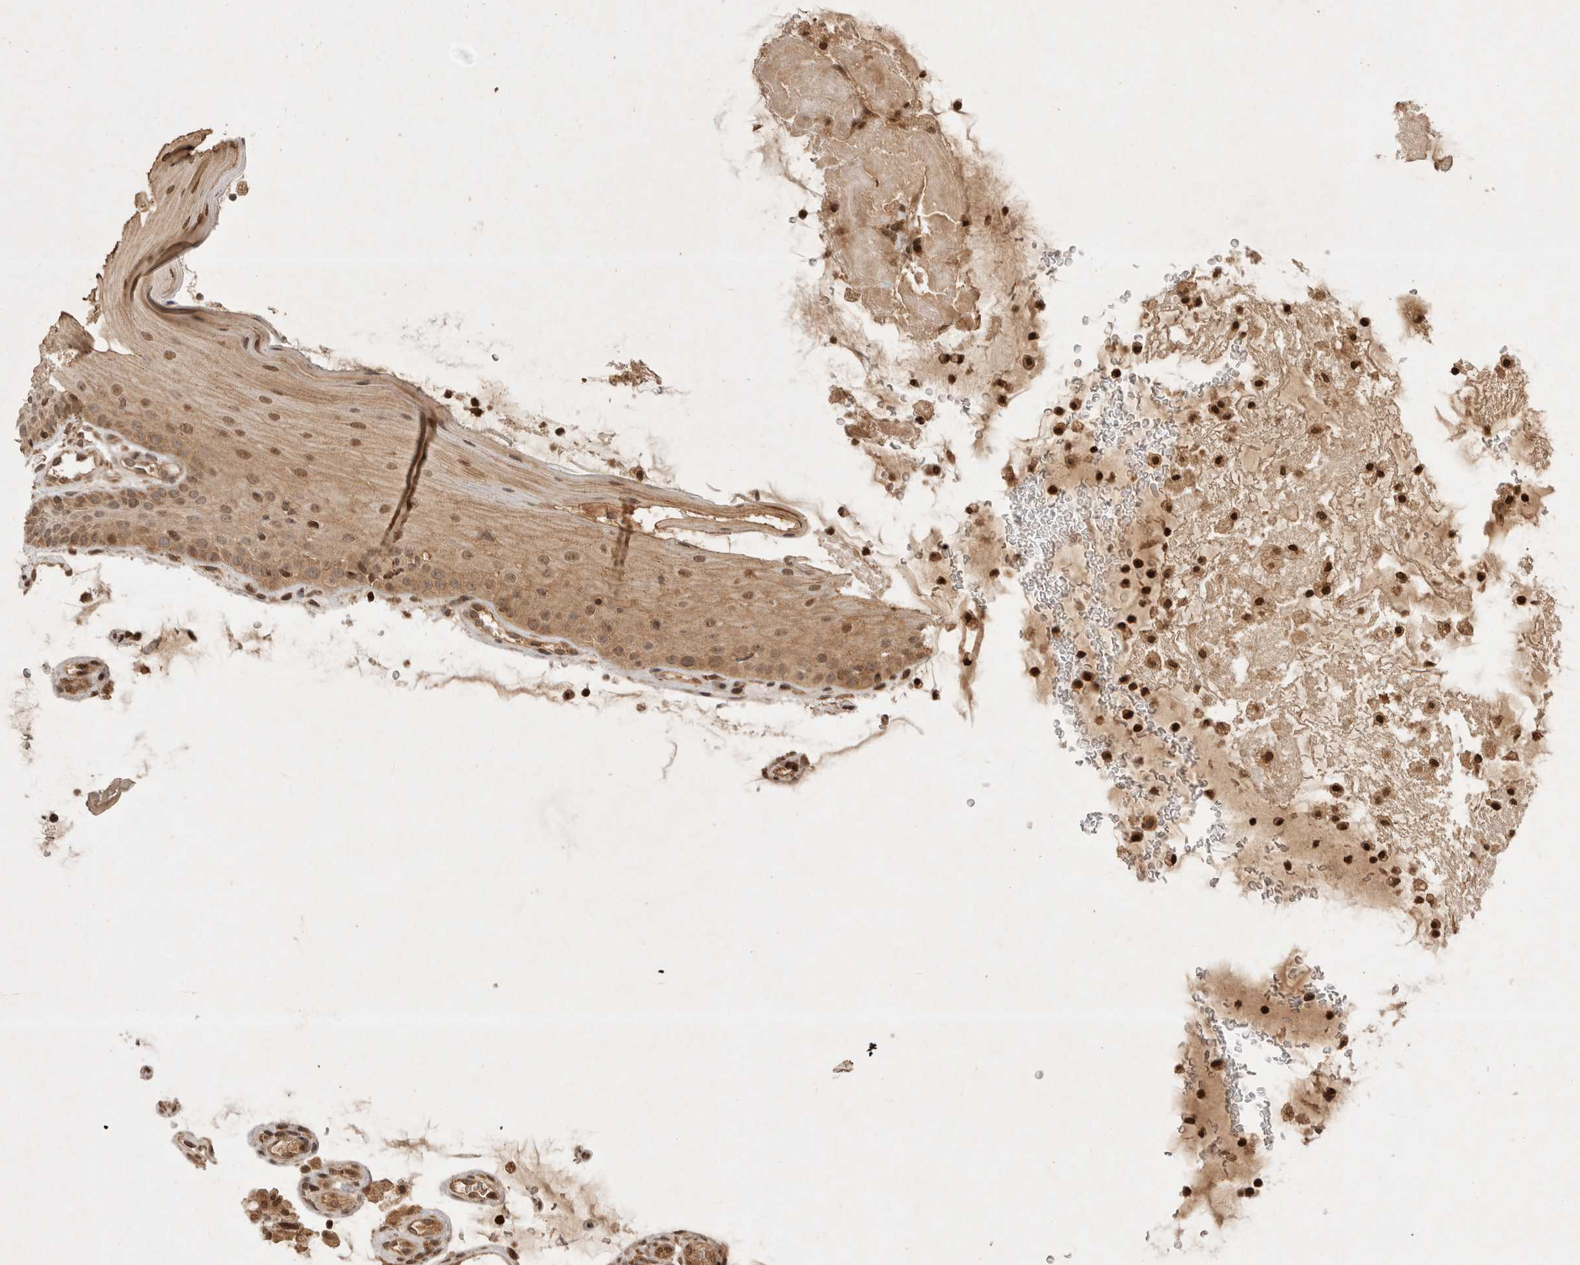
{"staining": {"intensity": "weak", "quantity": ">75%", "location": "cytoplasmic/membranous,nuclear"}, "tissue": "oral mucosa", "cell_type": "Squamous epithelial cells", "image_type": "normal", "snomed": [{"axis": "morphology", "description": "Normal tissue, NOS"}, {"axis": "topography", "description": "Oral tissue"}], "caption": "The image displays staining of unremarkable oral mucosa, revealing weak cytoplasmic/membranous,nuclear protein expression (brown color) within squamous epithelial cells.", "gene": "FAM221A", "patient": {"sex": "male", "age": 13}}